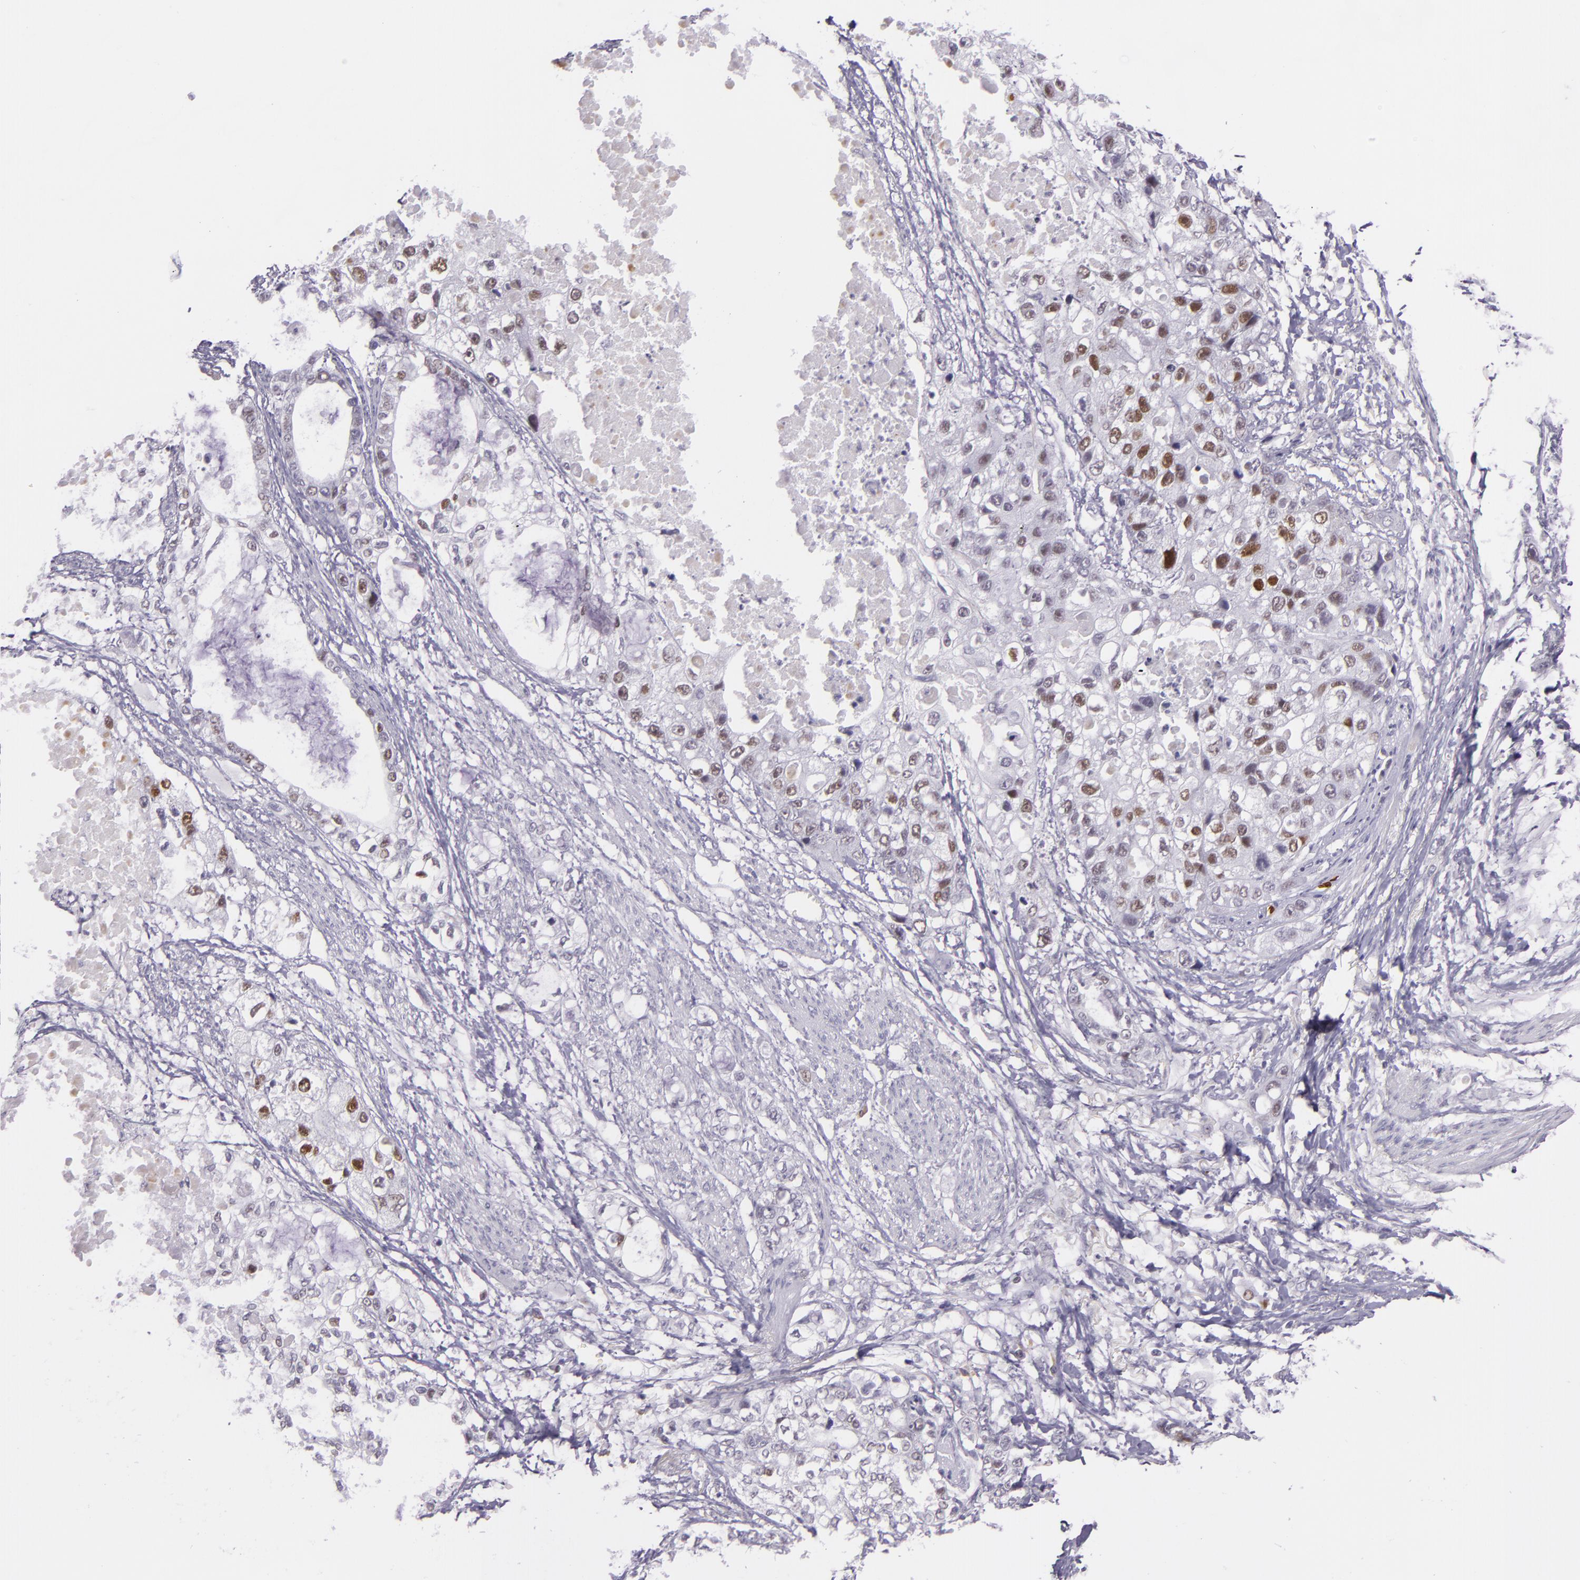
{"staining": {"intensity": "weak", "quantity": "25%-75%", "location": "nuclear"}, "tissue": "stomach cancer", "cell_type": "Tumor cells", "image_type": "cancer", "snomed": [{"axis": "morphology", "description": "Adenocarcinoma, NOS"}, {"axis": "topography", "description": "Stomach, upper"}], "caption": "Immunohistochemistry (IHC) photomicrograph of neoplastic tissue: stomach cancer (adenocarcinoma) stained using IHC reveals low levels of weak protein expression localized specifically in the nuclear of tumor cells, appearing as a nuclear brown color.", "gene": "CHEK2", "patient": {"sex": "female", "age": 52}}